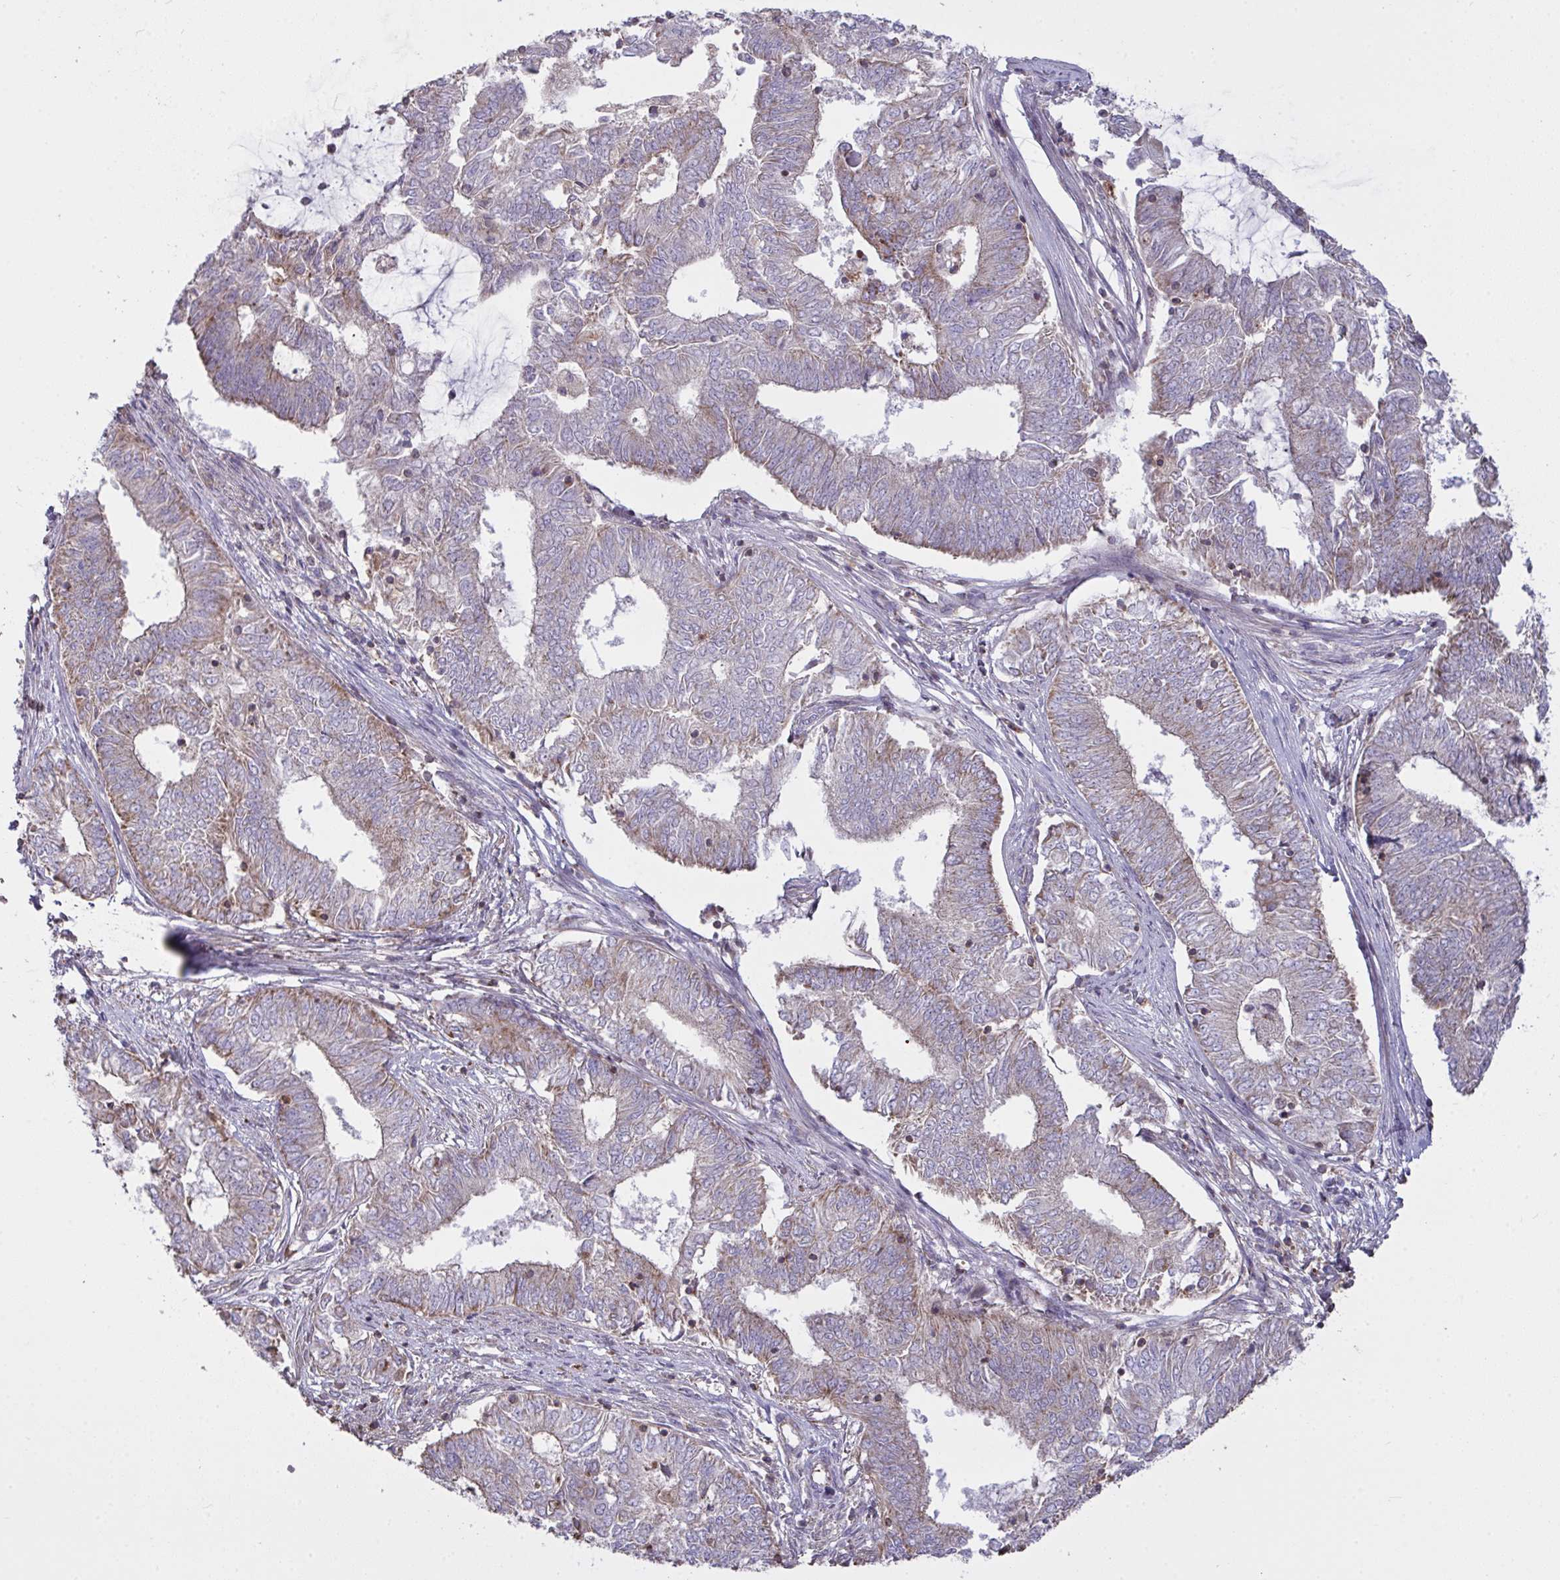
{"staining": {"intensity": "moderate", "quantity": "<25%", "location": "cytoplasmic/membranous"}, "tissue": "endometrial cancer", "cell_type": "Tumor cells", "image_type": "cancer", "snomed": [{"axis": "morphology", "description": "Adenocarcinoma, NOS"}, {"axis": "topography", "description": "Endometrium"}], "caption": "Moderate cytoplasmic/membranous staining for a protein is identified in about <25% of tumor cells of endometrial cancer (adenocarcinoma) using immunohistochemistry.", "gene": "MICOS10", "patient": {"sex": "female", "age": 62}}